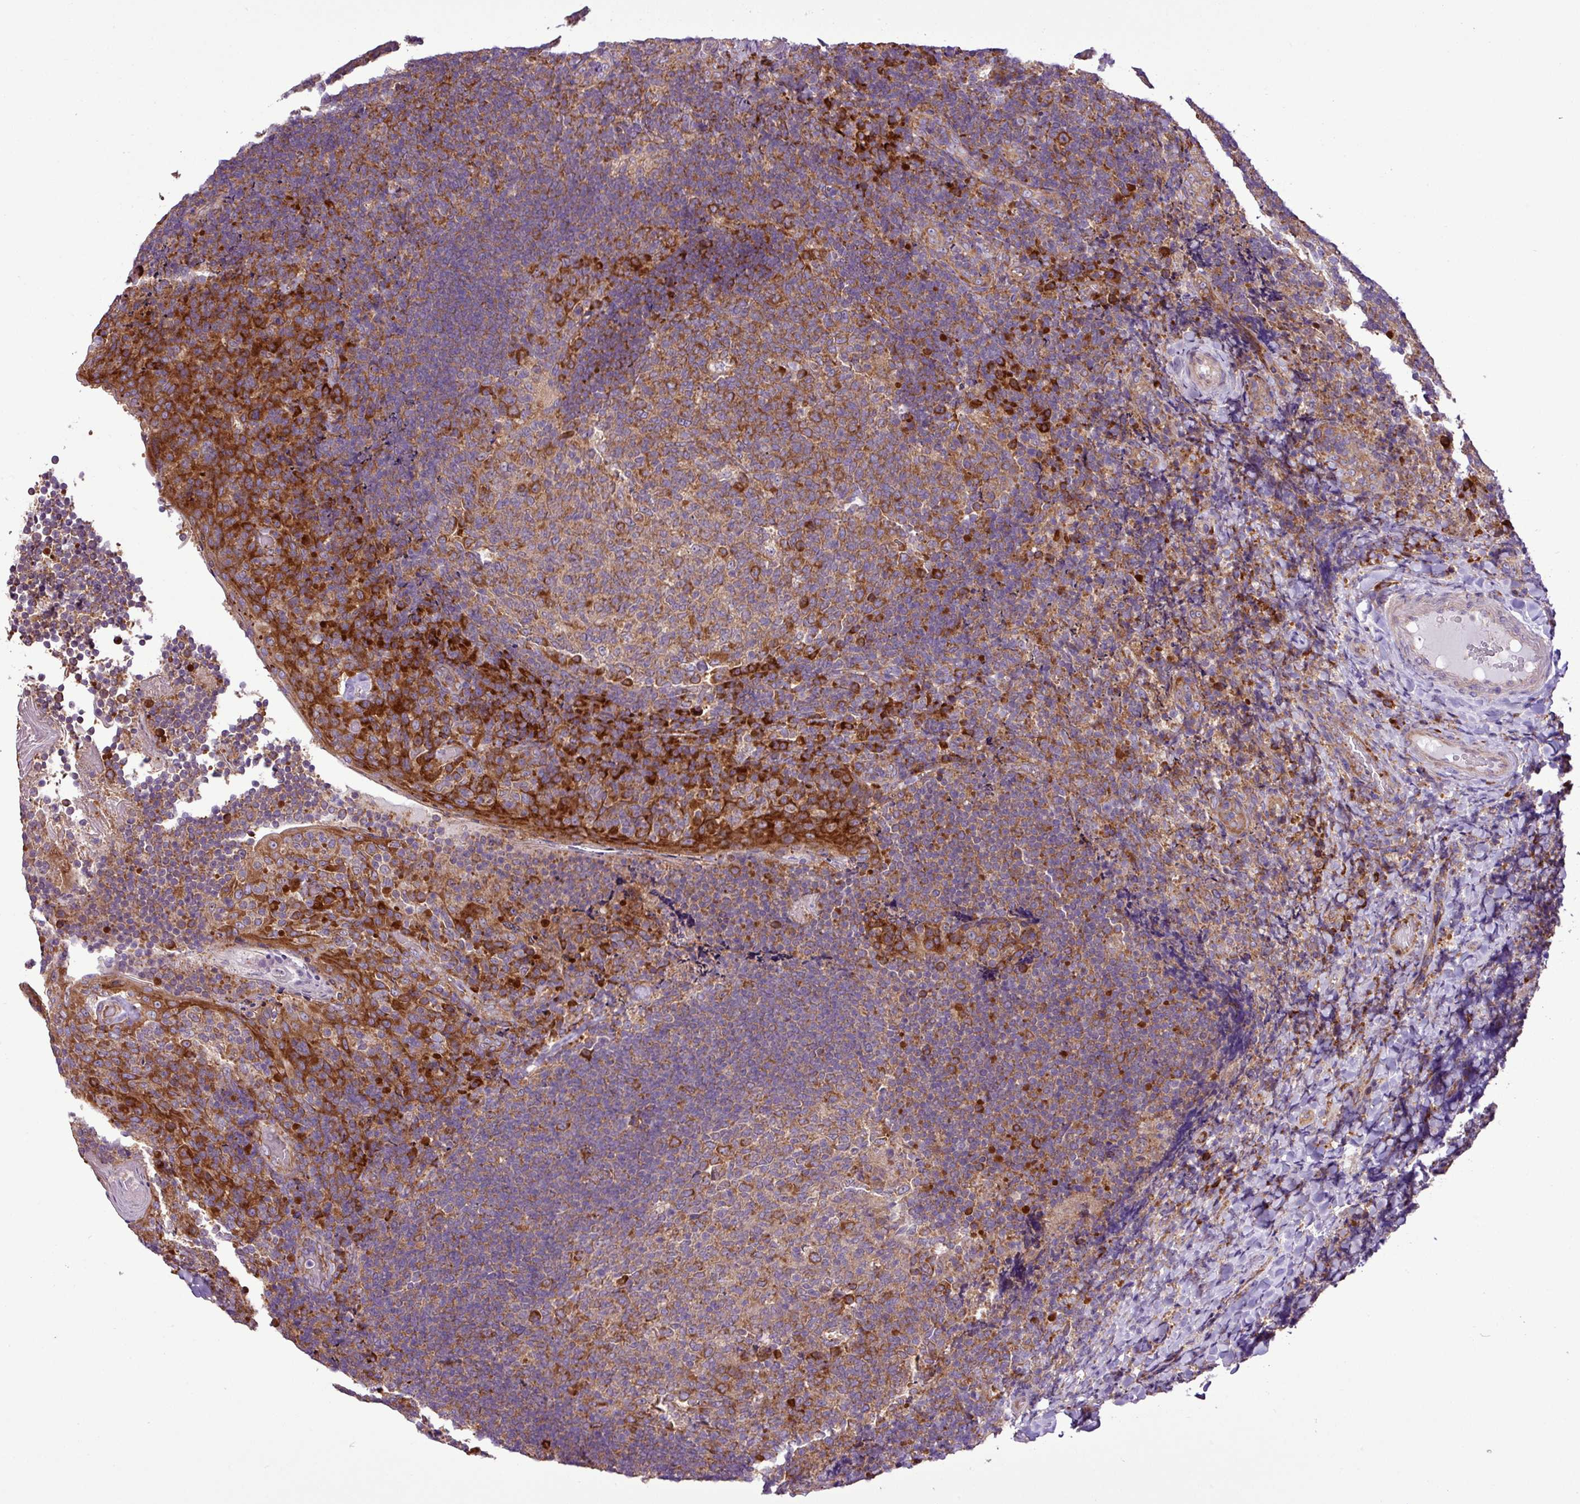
{"staining": {"intensity": "moderate", "quantity": ">75%", "location": "cytoplasmic/membranous"}, "tissue": "tonsil", "cell_type": "Germinal center cells", "image_type": "normal", "snomed": [{"axis": "morphology", "description": "Normal tissue, NOS"}, {"axis": "topography", "description": "Tonsil"}], "caption": "Immunohistochemical staining of normal tonsil demonstrates moderate cytoplasmic/membranous protein positivity in about >75% of germinal center cells.", "gene": "RPL13", "patient": {"sex": "female", "age": 10}}